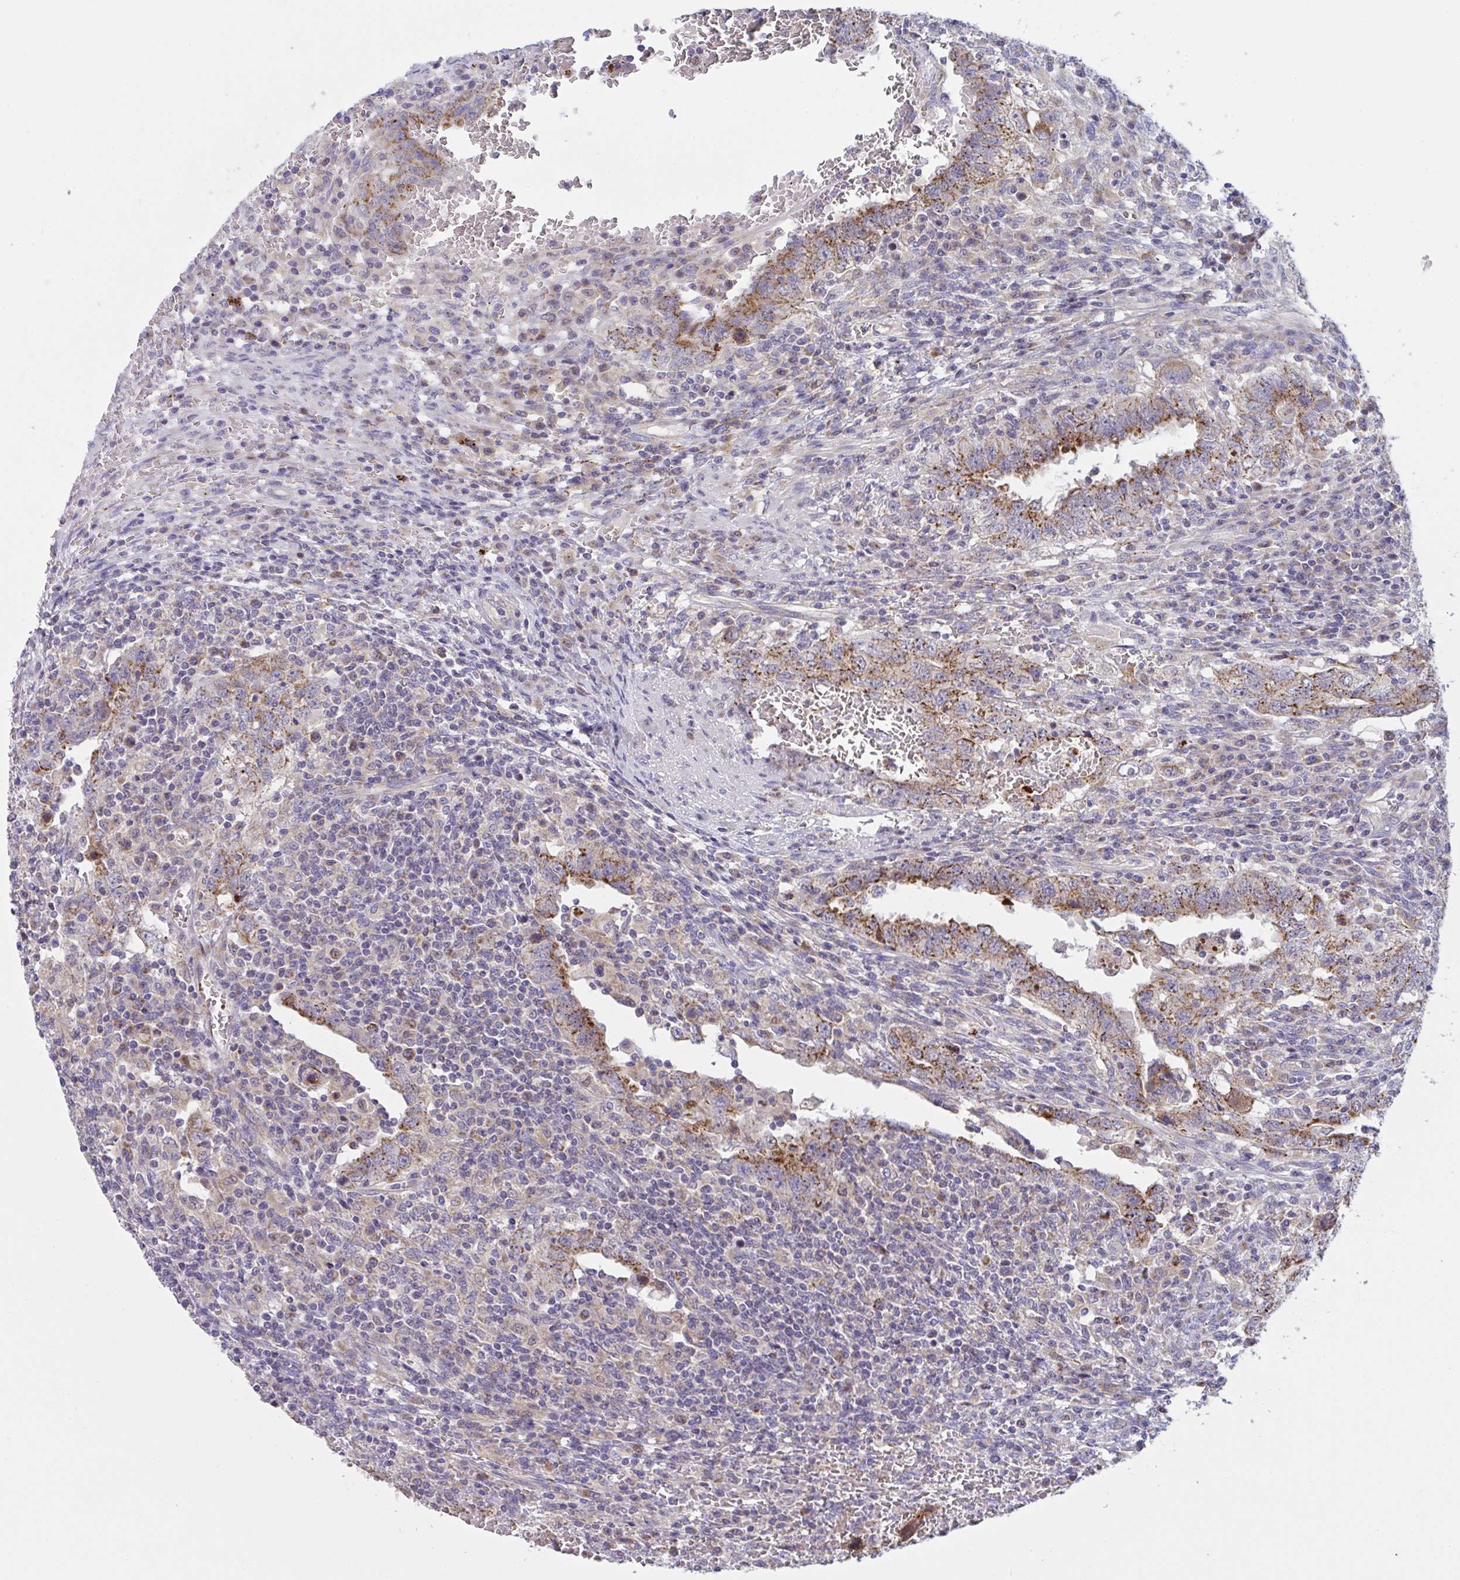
{"staining": {"intensity": "moderate", "quantity": ">75%", "location": "cytoplasmic/membranous"}, "tissue": "testis cancer", "cell_type": "Tumor cells", "image_type": "cancer", "snomed": [{"axis": "morphology", "description": "Carcinoma, Embryonal, NOS"}, {"axis": "topography", "description": "Testis"}], "caption": "Brown immunohistochemical staining in testis cancer (embryonal carcinoma) demonstrates moderate cytoplasmic/membranous expression in about >75% of tumor cells.", "gene": "MRPS2", "patient": {"sex": "male", "age": 26}}